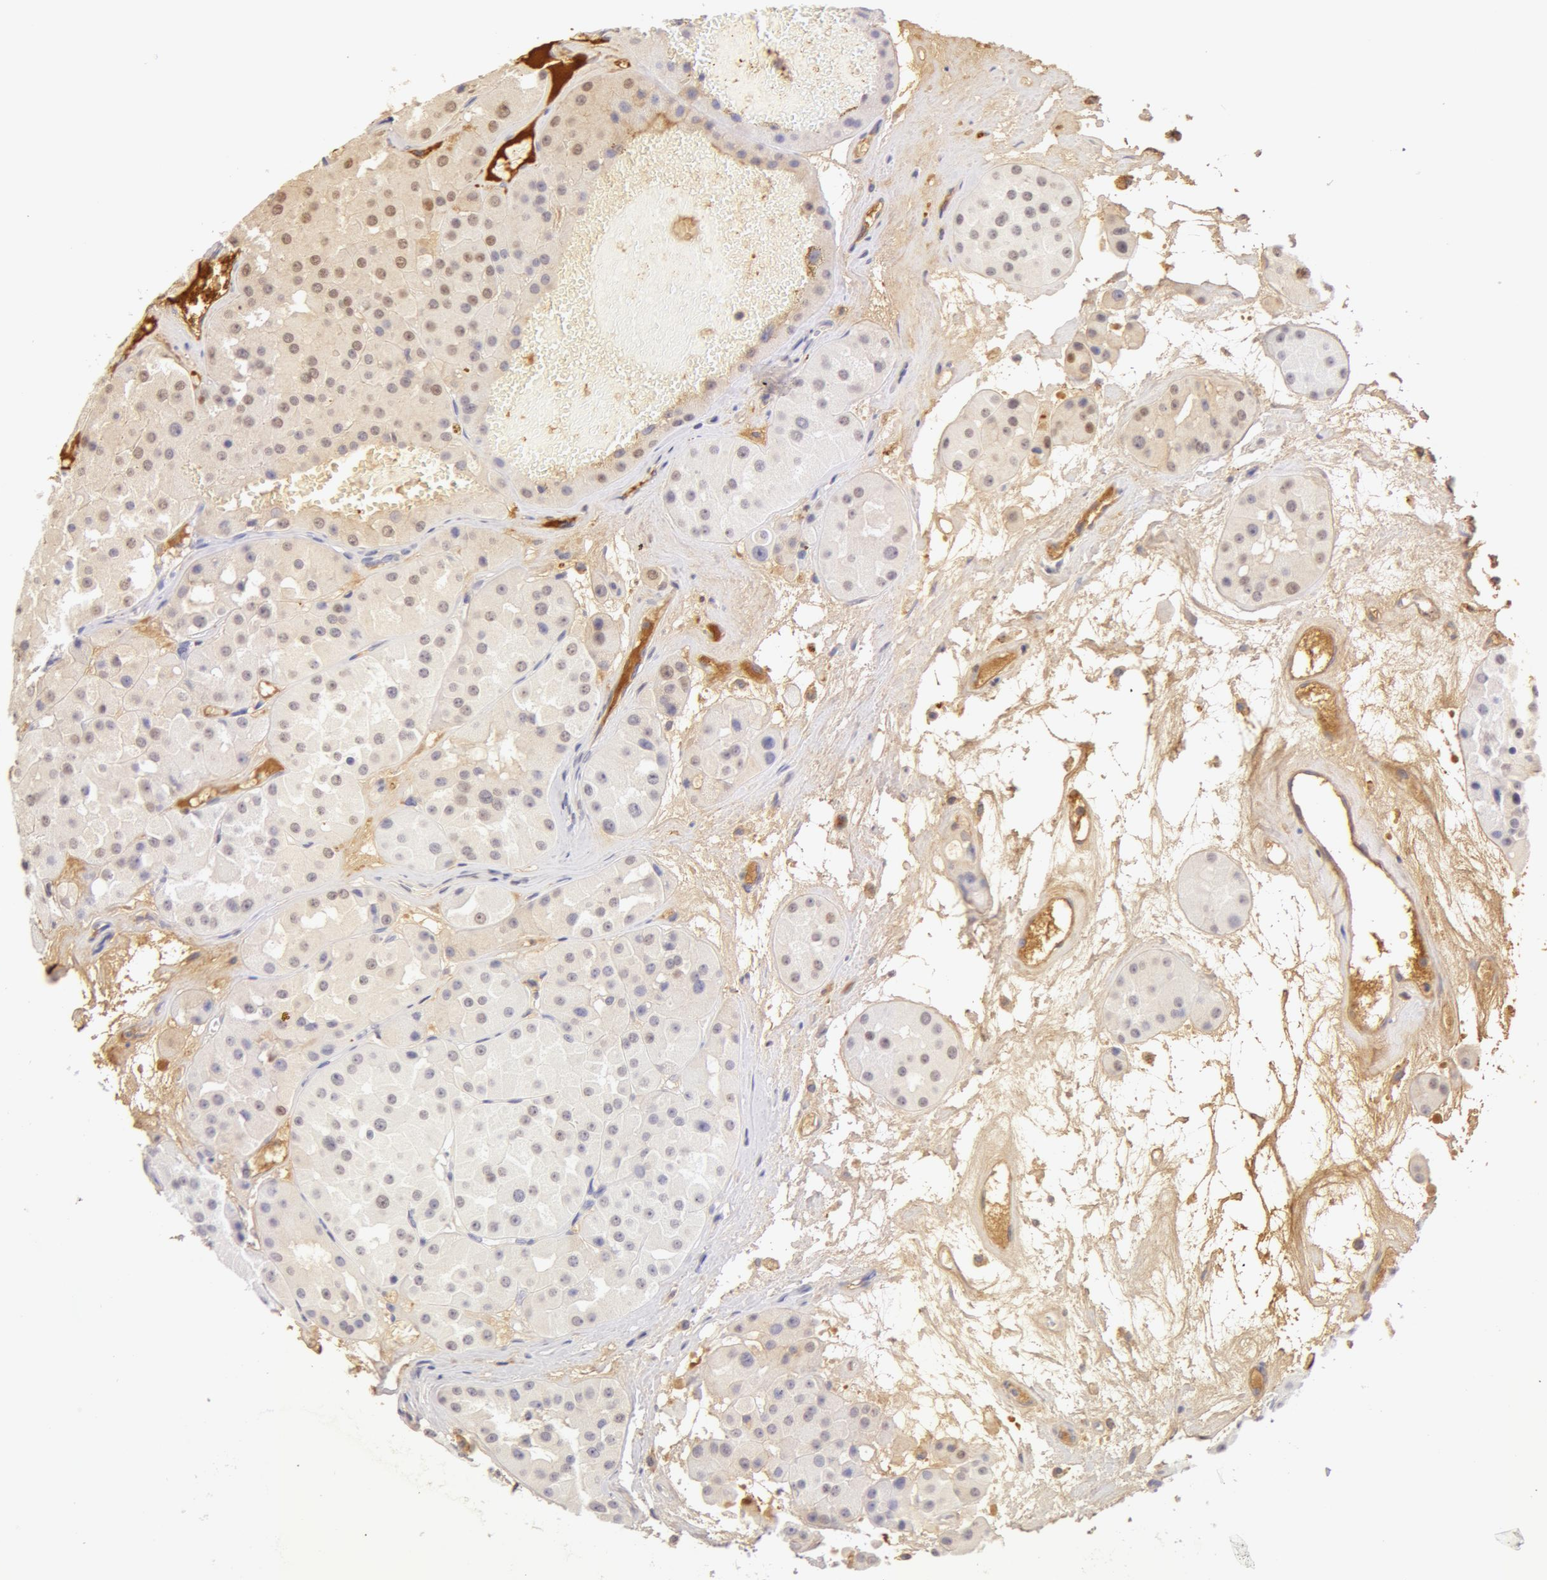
{"staining": {"intensity": "weak", "quantity": "<25%", "location": "cytoplasmic/membranous"}, "tissue": "renal cancer", "cell_type": "Tumor cells", "image_type": "cancer", "snomed": [{"axis": "morphology", "description": "Adenocarcinoma, uncertain malignant potential"}, {"axis": "topography", "description": "Kidney"}], "caption": "Immunohistochemical staining of renal adenocarcinoma,  uncertain malignant potential displays no significant expression in tumor cells.", "gene": "AHSG", "patient": {"sex": "male", "age": 63}}